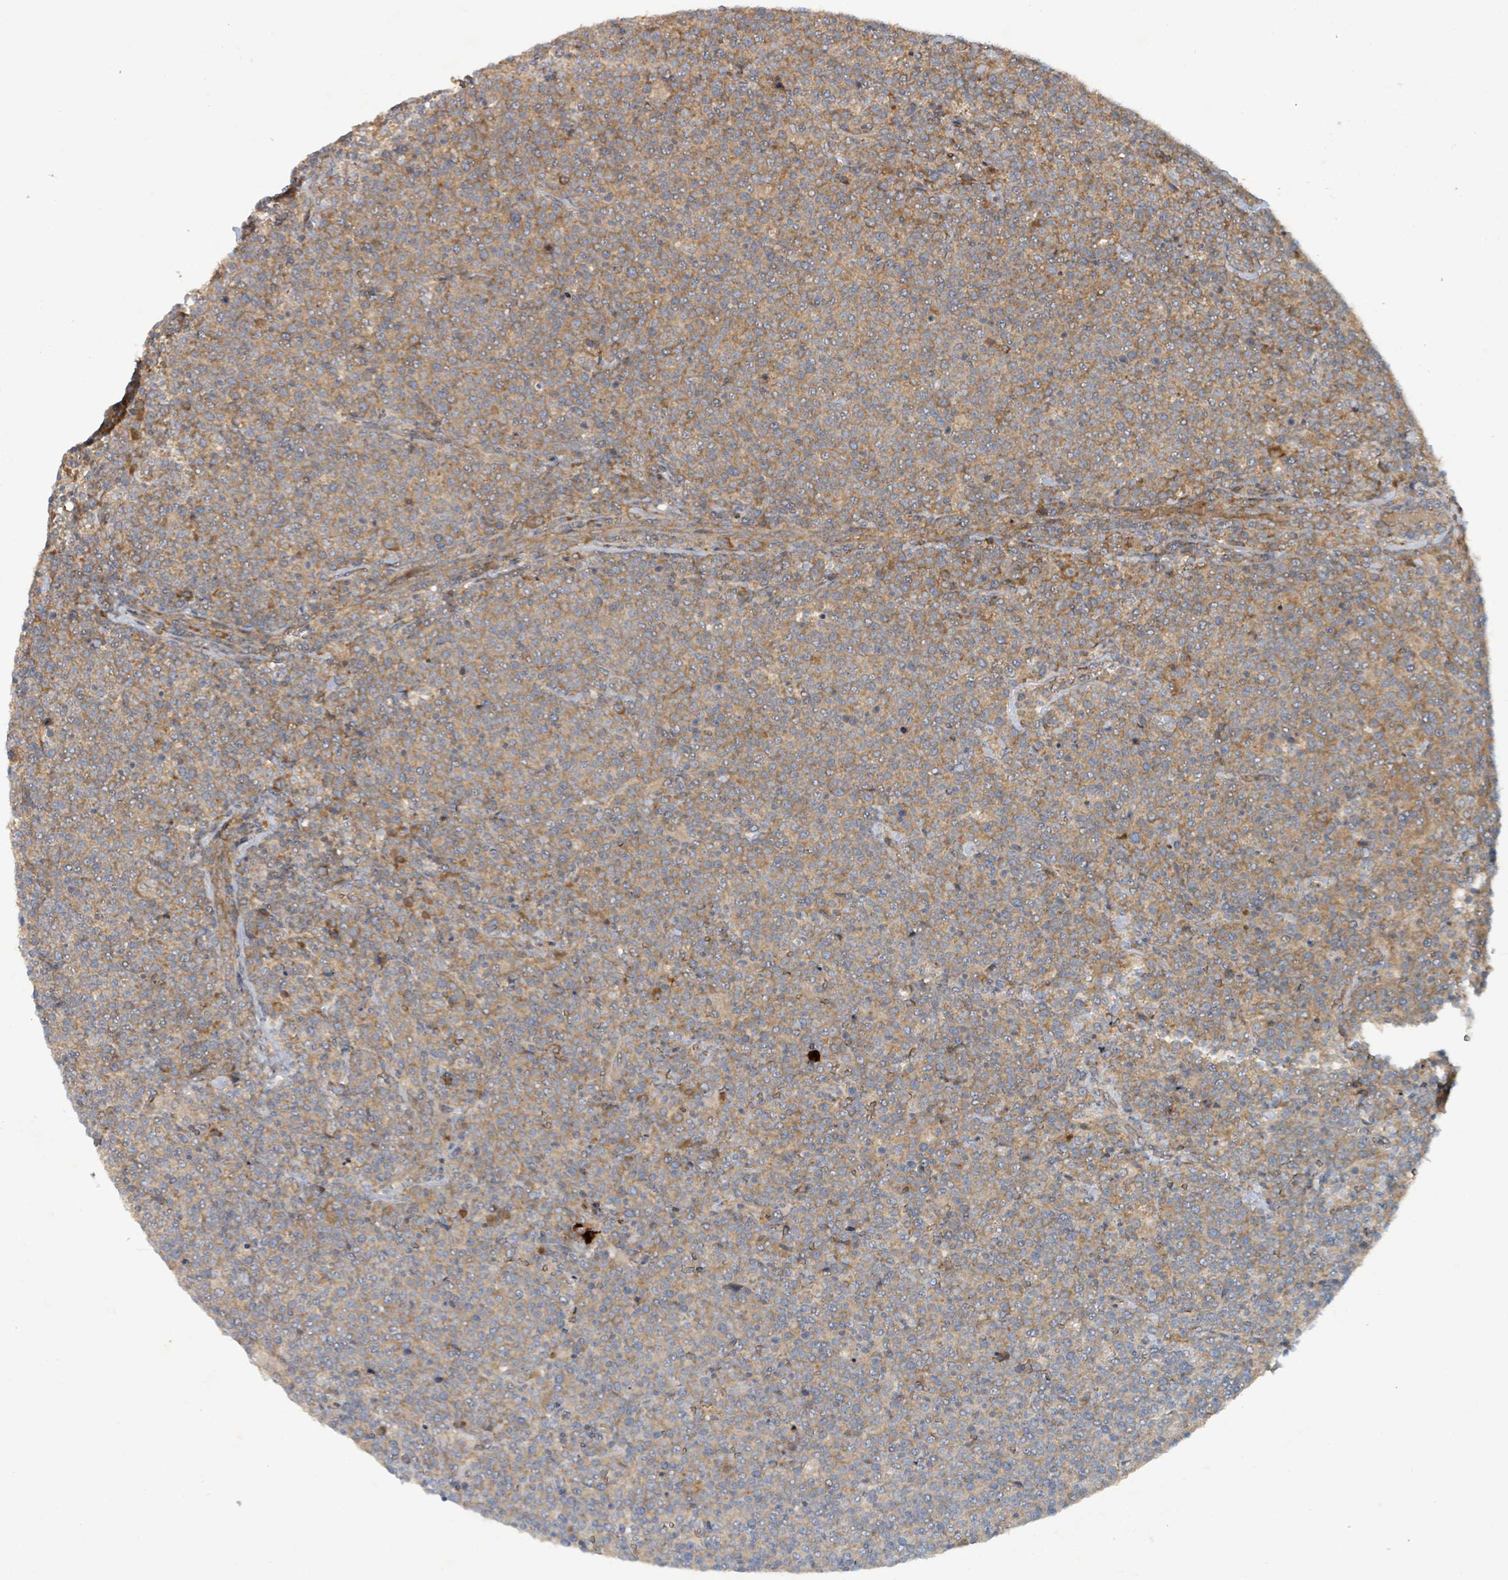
{"staining": {"intensity": "moderate", "quantity": ">75%", "location": "cytoplasmic/membranous"}, "tissue": "lymphoma", "cell_type": "Tumor cells", "image_type": "cancer", "snomed": [{"axis": "morphology", "description": "Malignant lymphoma, non-Hodgkin's type, High grade"}, {"axis": "topography", "description": "Lymph node"}], "caption": "Immunohistochemistry of human lymphoma shows medium levels of moderate cytoplasmic/membranous staining in about >75% of tumor cells.", "gene": "OR51E1", "patient": {"sex": "male", "age": 61}}